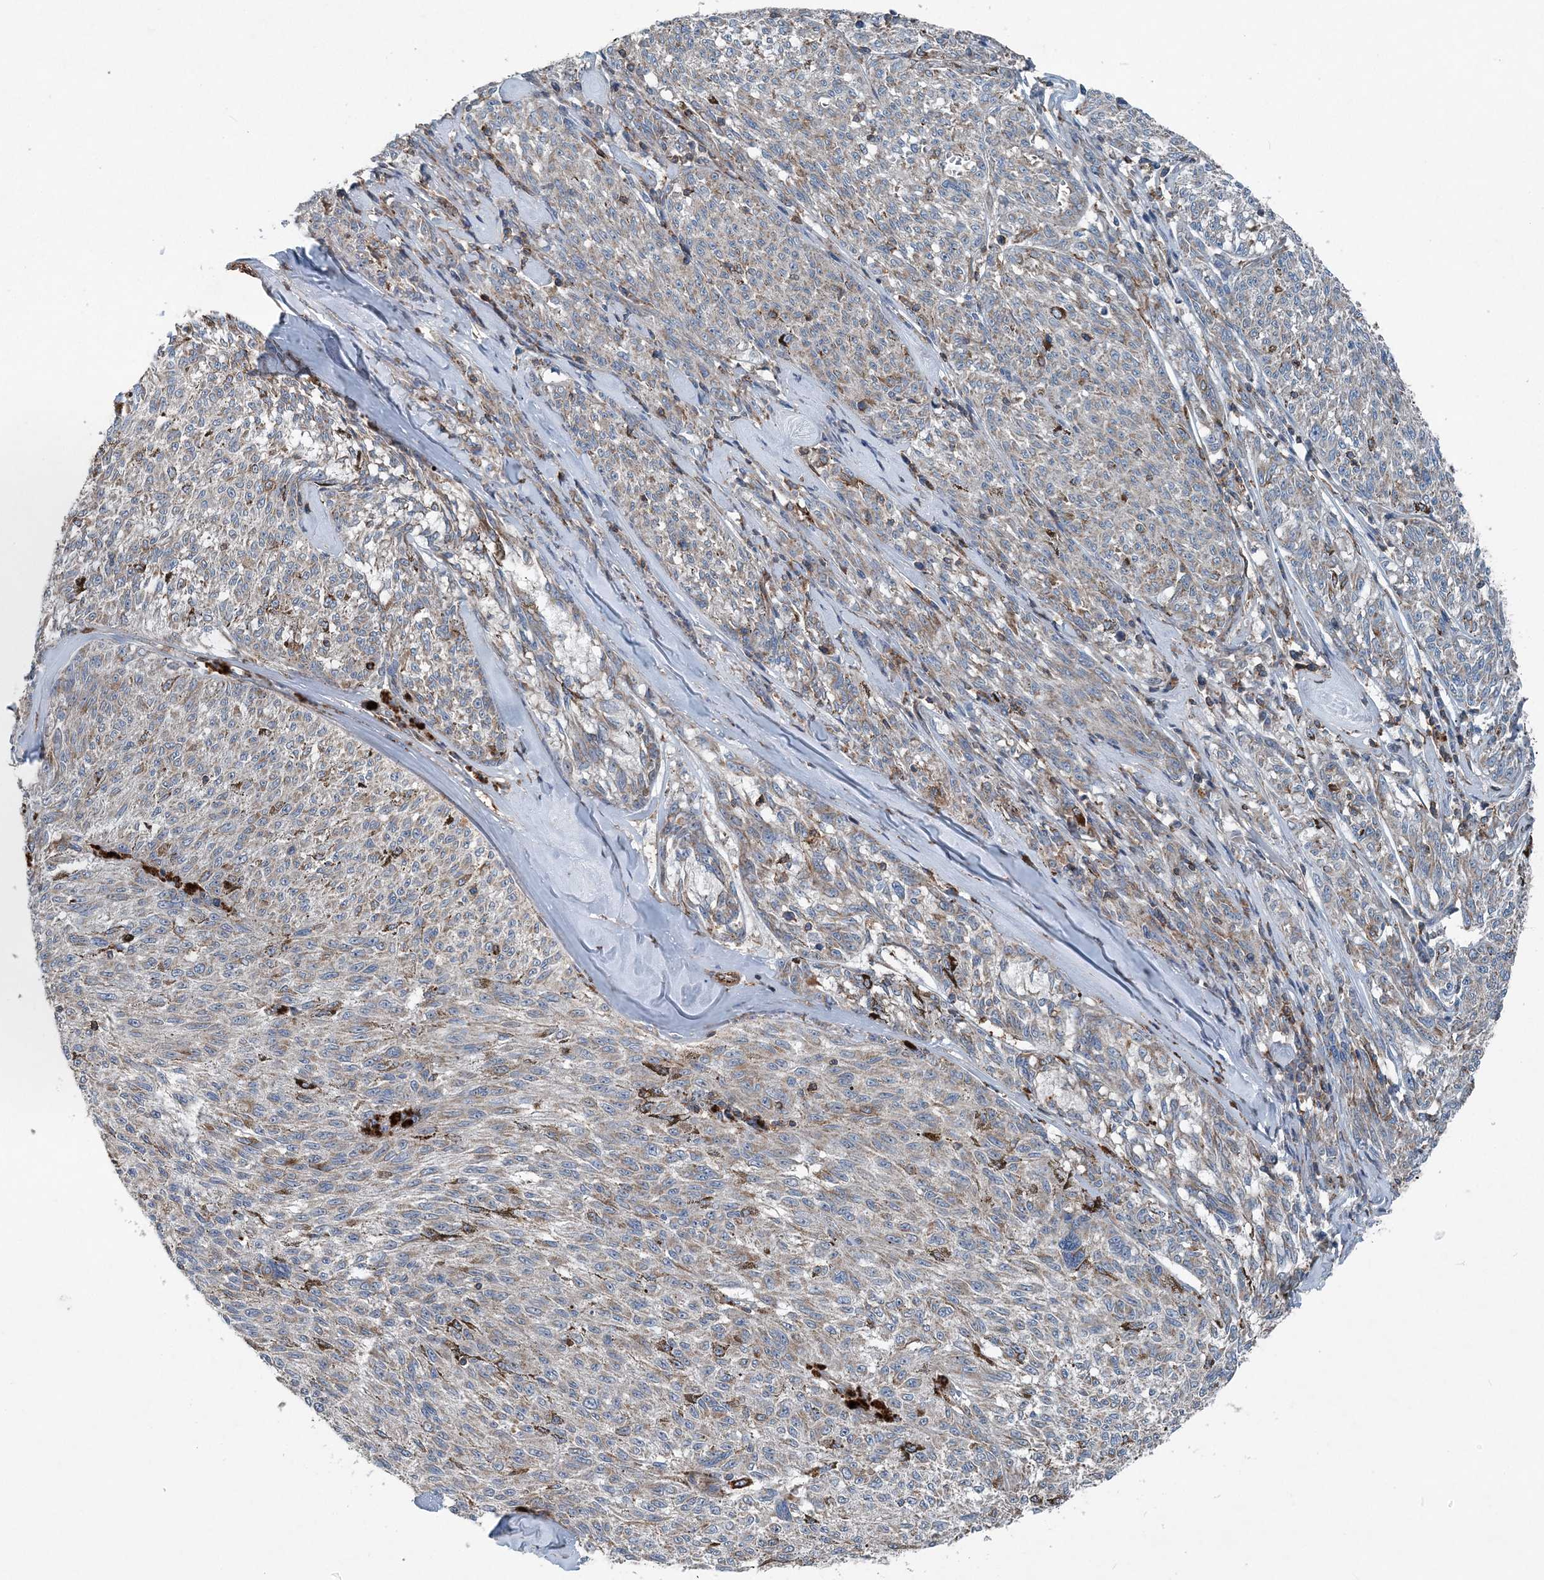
{"staining": {"intensity": "negative", "quantity": "none", "location": "none"}, "tissue": "melanoma", "cell_type": "Tumor cells", "image_type": "cancer", "snomed": [{"axis": "morphology", "description": "Malignant melanoma, NOS"}, {"axis": "topography", "description": "Skin"}], "caption": "Melanoma was stained to show a protein in brown. There is no significant expression in tumor cells. The staining was performed using DAB to visualize the protein expression in brown, while the nuclei were stained in blue with hematoxylin (Magnification: 20x).", "gene": "DGUOK", "patient": {"sex": "female", "age": 72}}